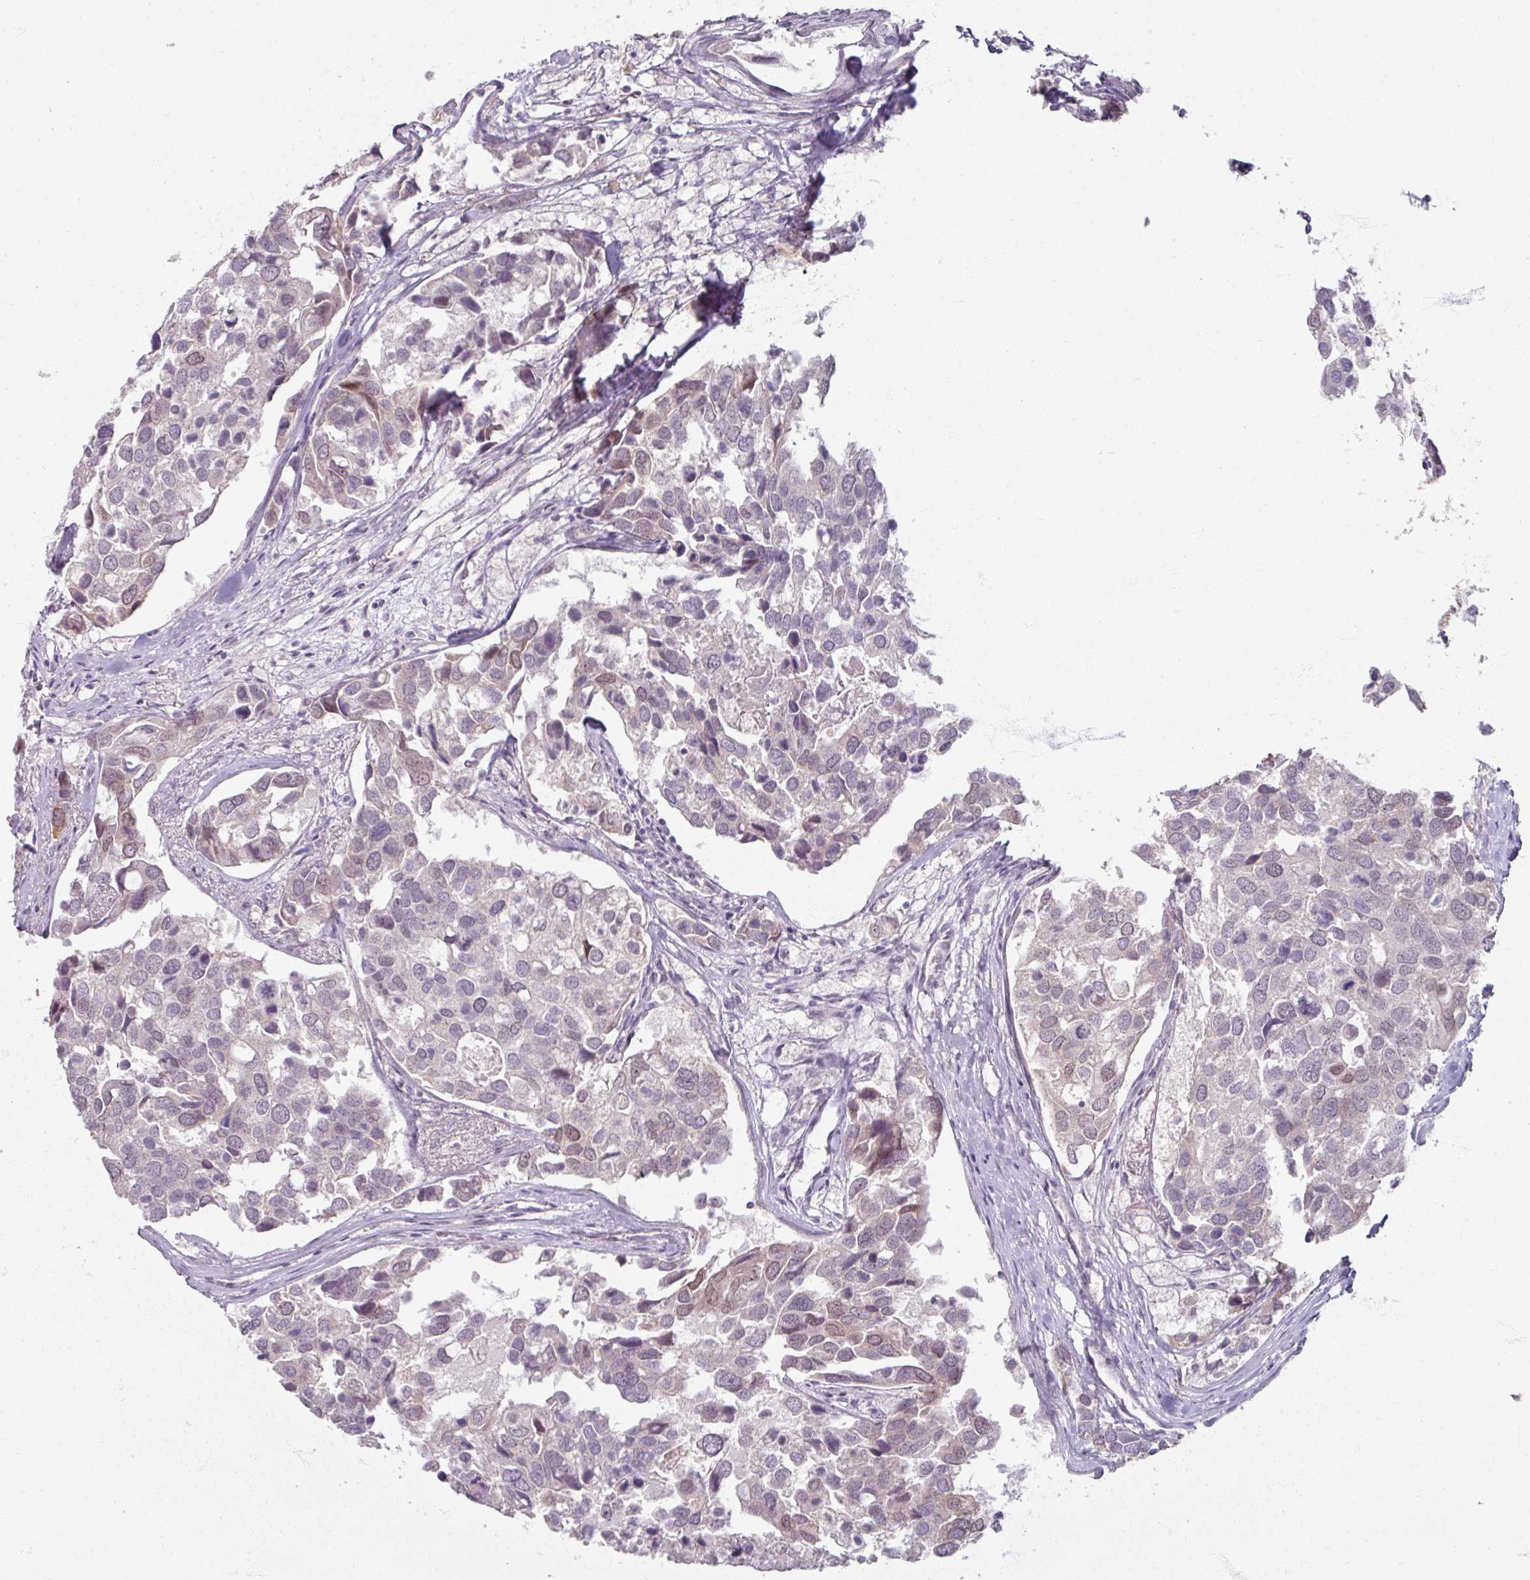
{"staining": {"intensity": "weak", "quantity": "<25%", "location": "cytoplasmic/membranous,nuclear"}, "tissue": "breast cancer", "cell_type": "Tumor cells", "image_type": "cancer", "snomed": [{"axis": "morphology", "description": "Duct carcinoma"}, {"axis": "topography", "description": "Breast"}], "caption": "This is a histopathology image of immunohistochemistry staining of breast cancer, which shows no positivity in tumor cells.", "gene": "SOX11", "patient": {"sex": "female", "age": 83}}